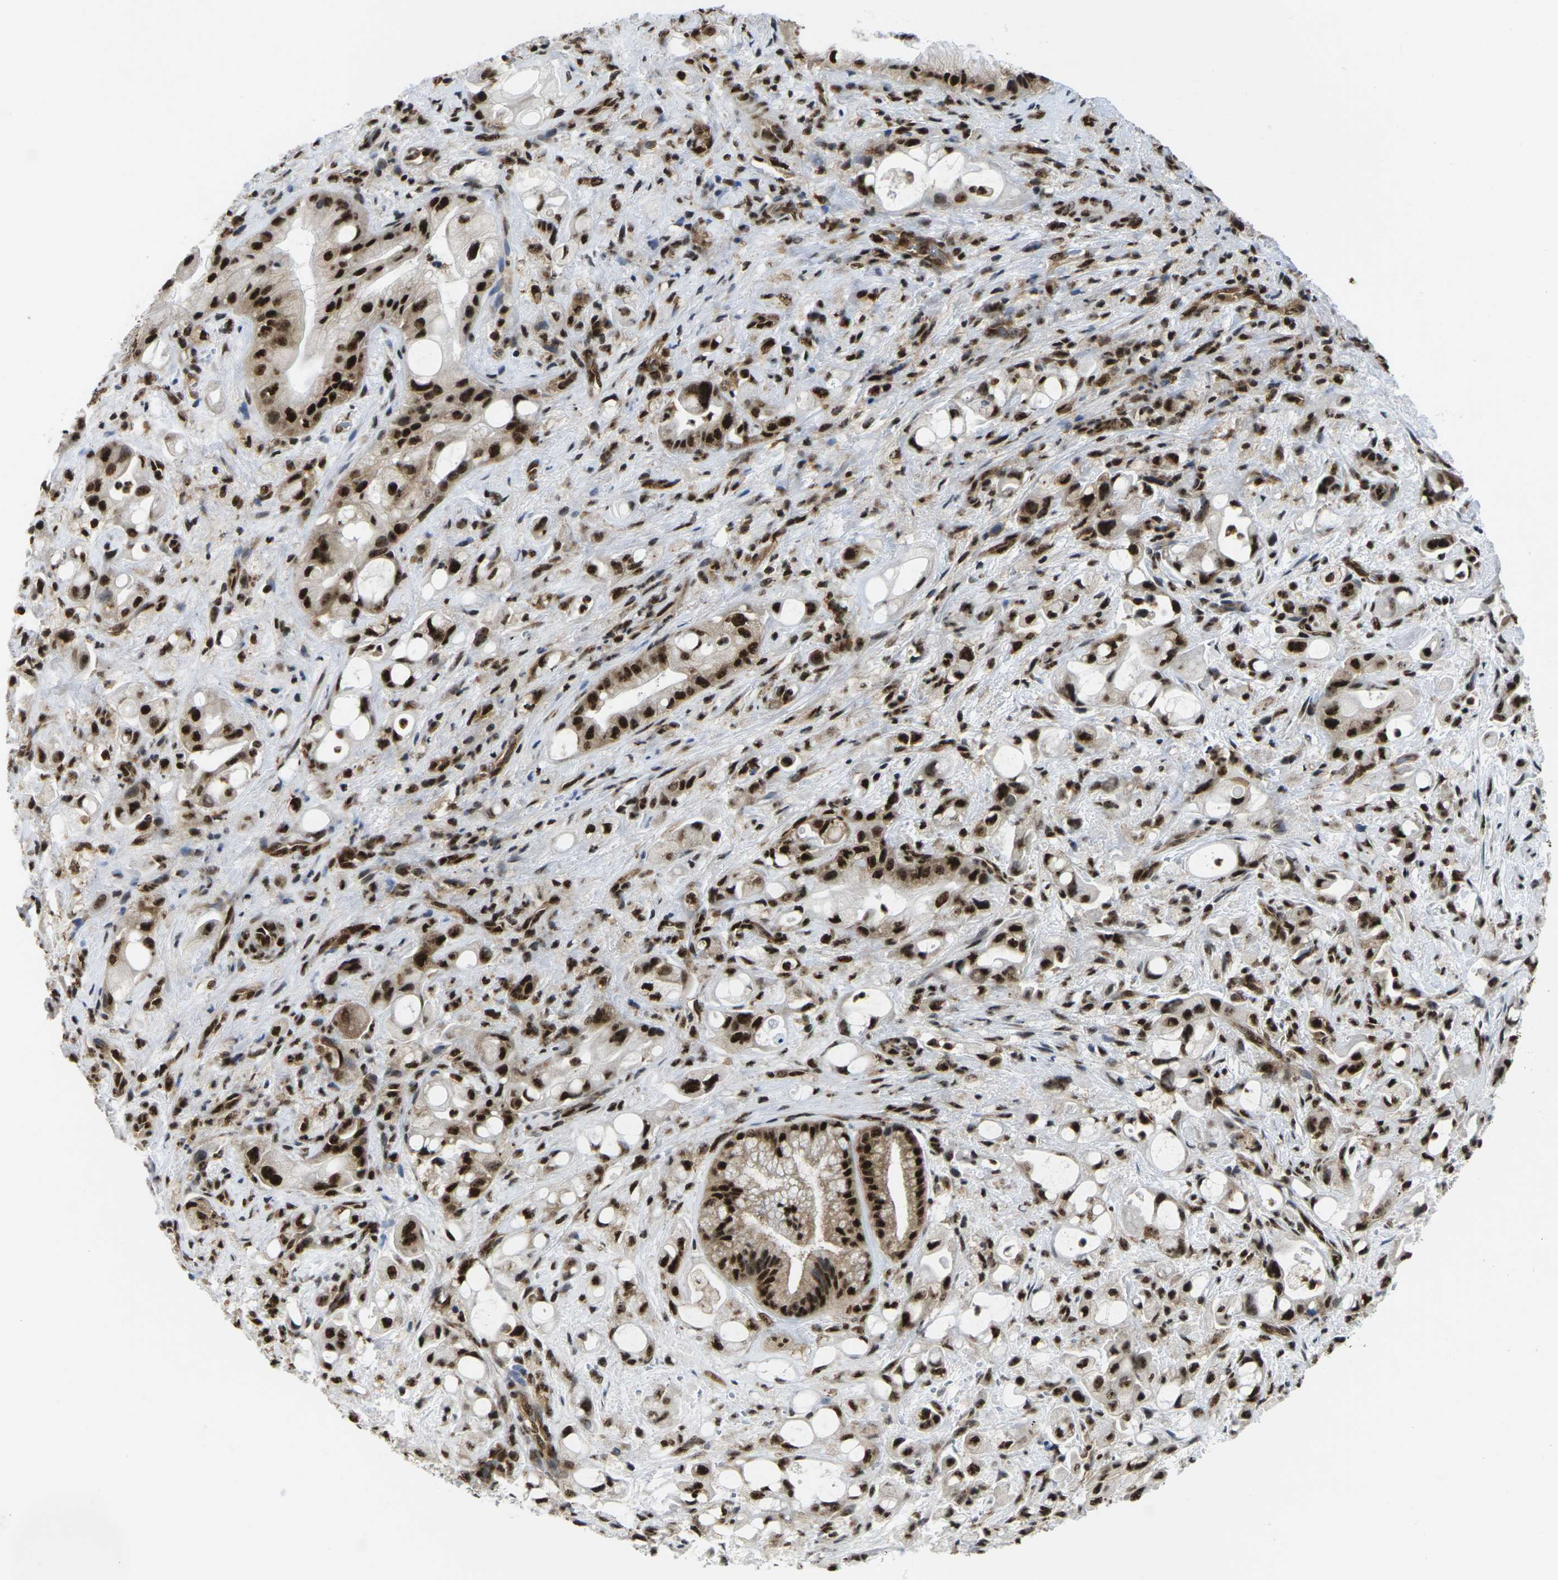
{"staining": {"intensity": "strong", "quantity": ">75%", "location": "nuclear"}, "tissue": "pancreatic cancer", "cell_type": "Tumor cells", "image_type": "cancer", "snomed": [{"axis": "morphology", "description": "Adenocarcinoma, NOS"}, {"axis": "topography", "description": "Pancreas"}], "caption": "Strong nuclear positivity for a protein is identified in approximately >75% of tumor cells of adenocarcinoma (pancreatic) using immunohistochemistry.", "gene": "MAGOH", "patient": {"sex": "male", "age": 79}}